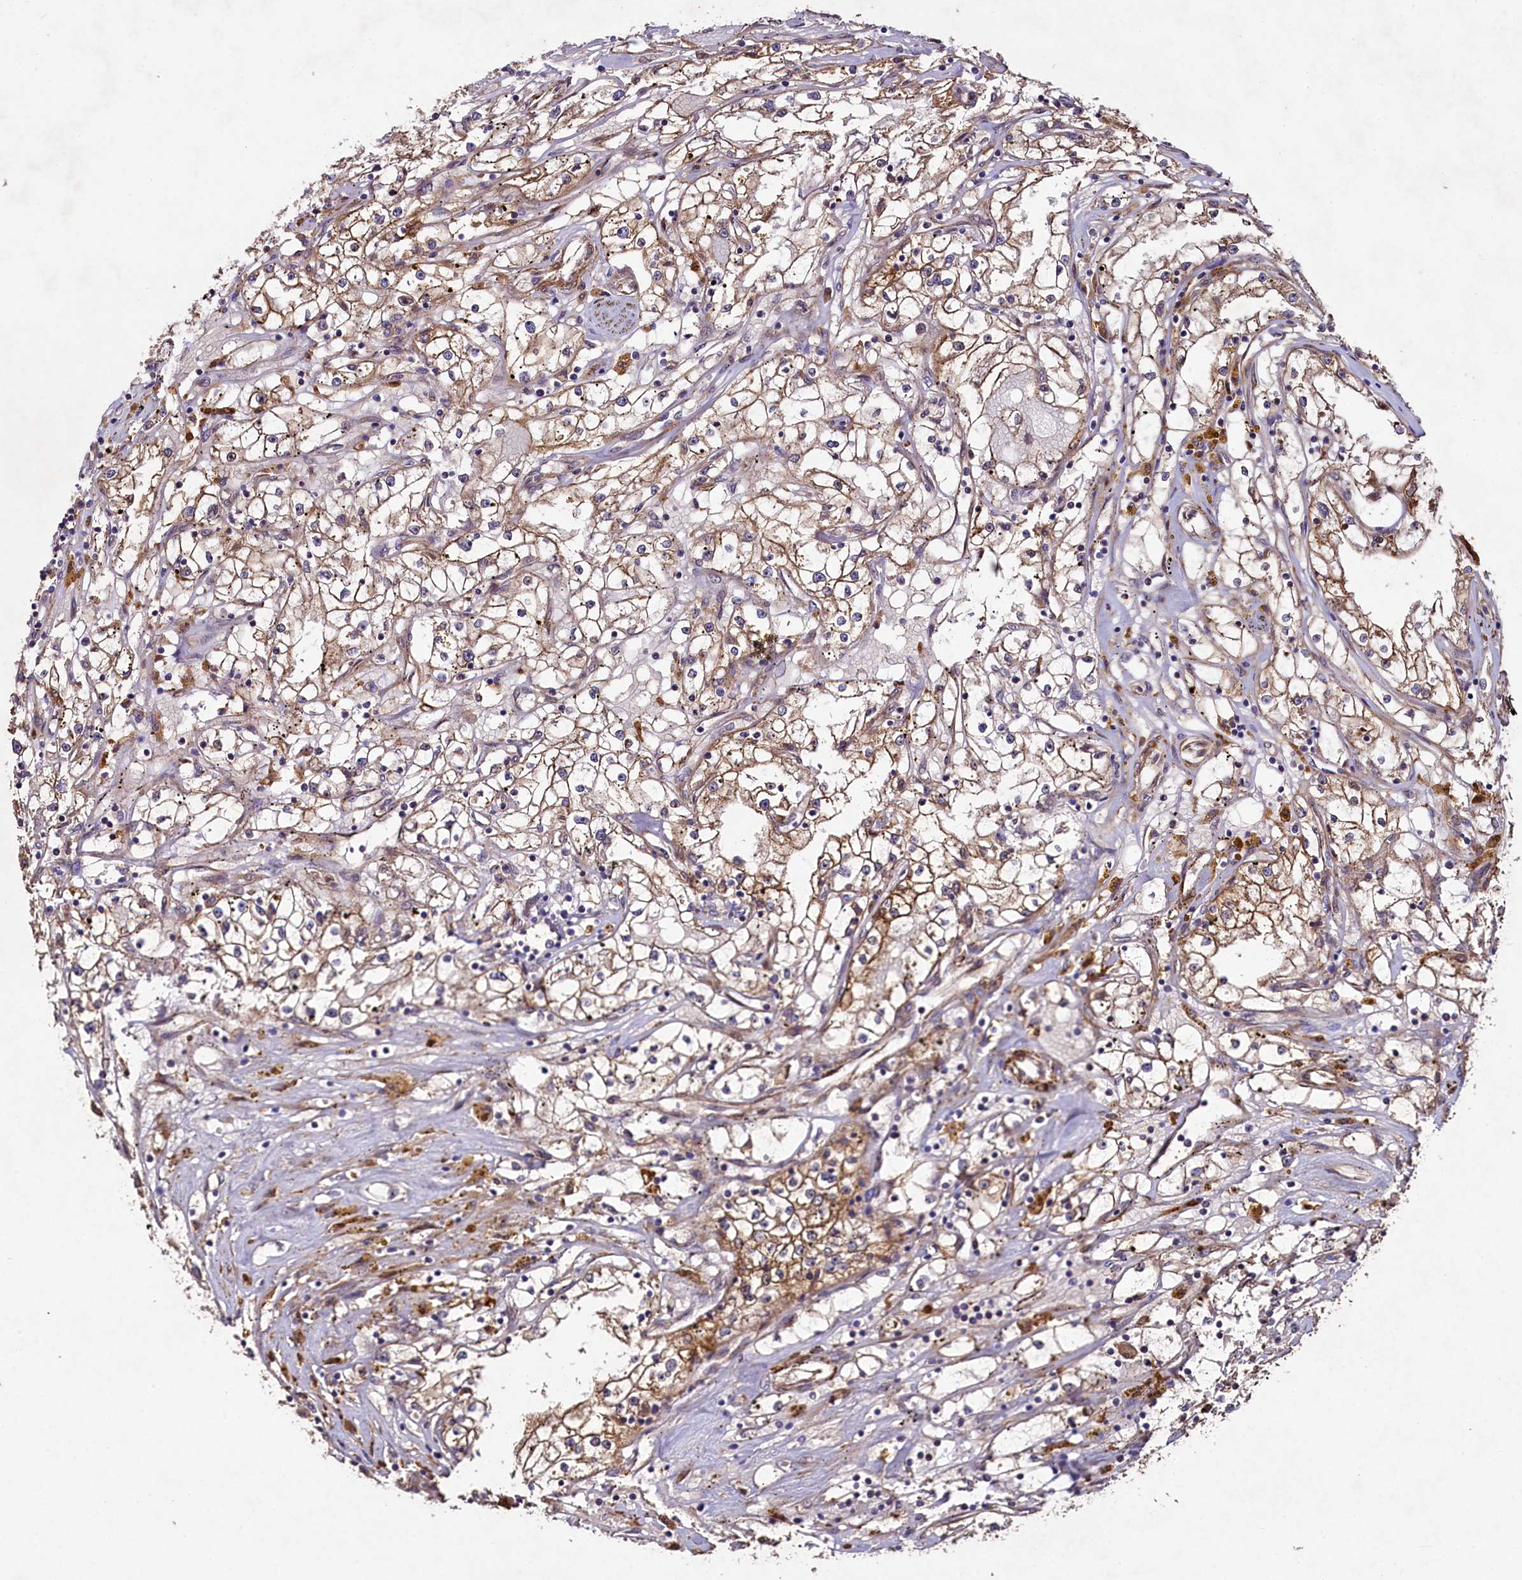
{"staining": {"intensity": "moderate", "quantity": "25%-75%", "location": "cytoplasmic/membranous"}, "tissue": "renal cancer", "cell_type": "Tumor cells", "image_type": "cancer", "snomed": [{"axis": "morphology", "description": "Adenocarcinoma, NOS"}, {"axis": "topography", "description": "Kidney"}], "caption": "Immunohistochemistry (IHC) histopathology image of human renal adenocarcinoma stained for a protein (brown), which exhibits medium levels of moderate cytoplasmic/membranous staining in about 25%-75% of tumor cells.", "gene": "CCDC102A", "patient": {"sex": "male", "age": 56}}